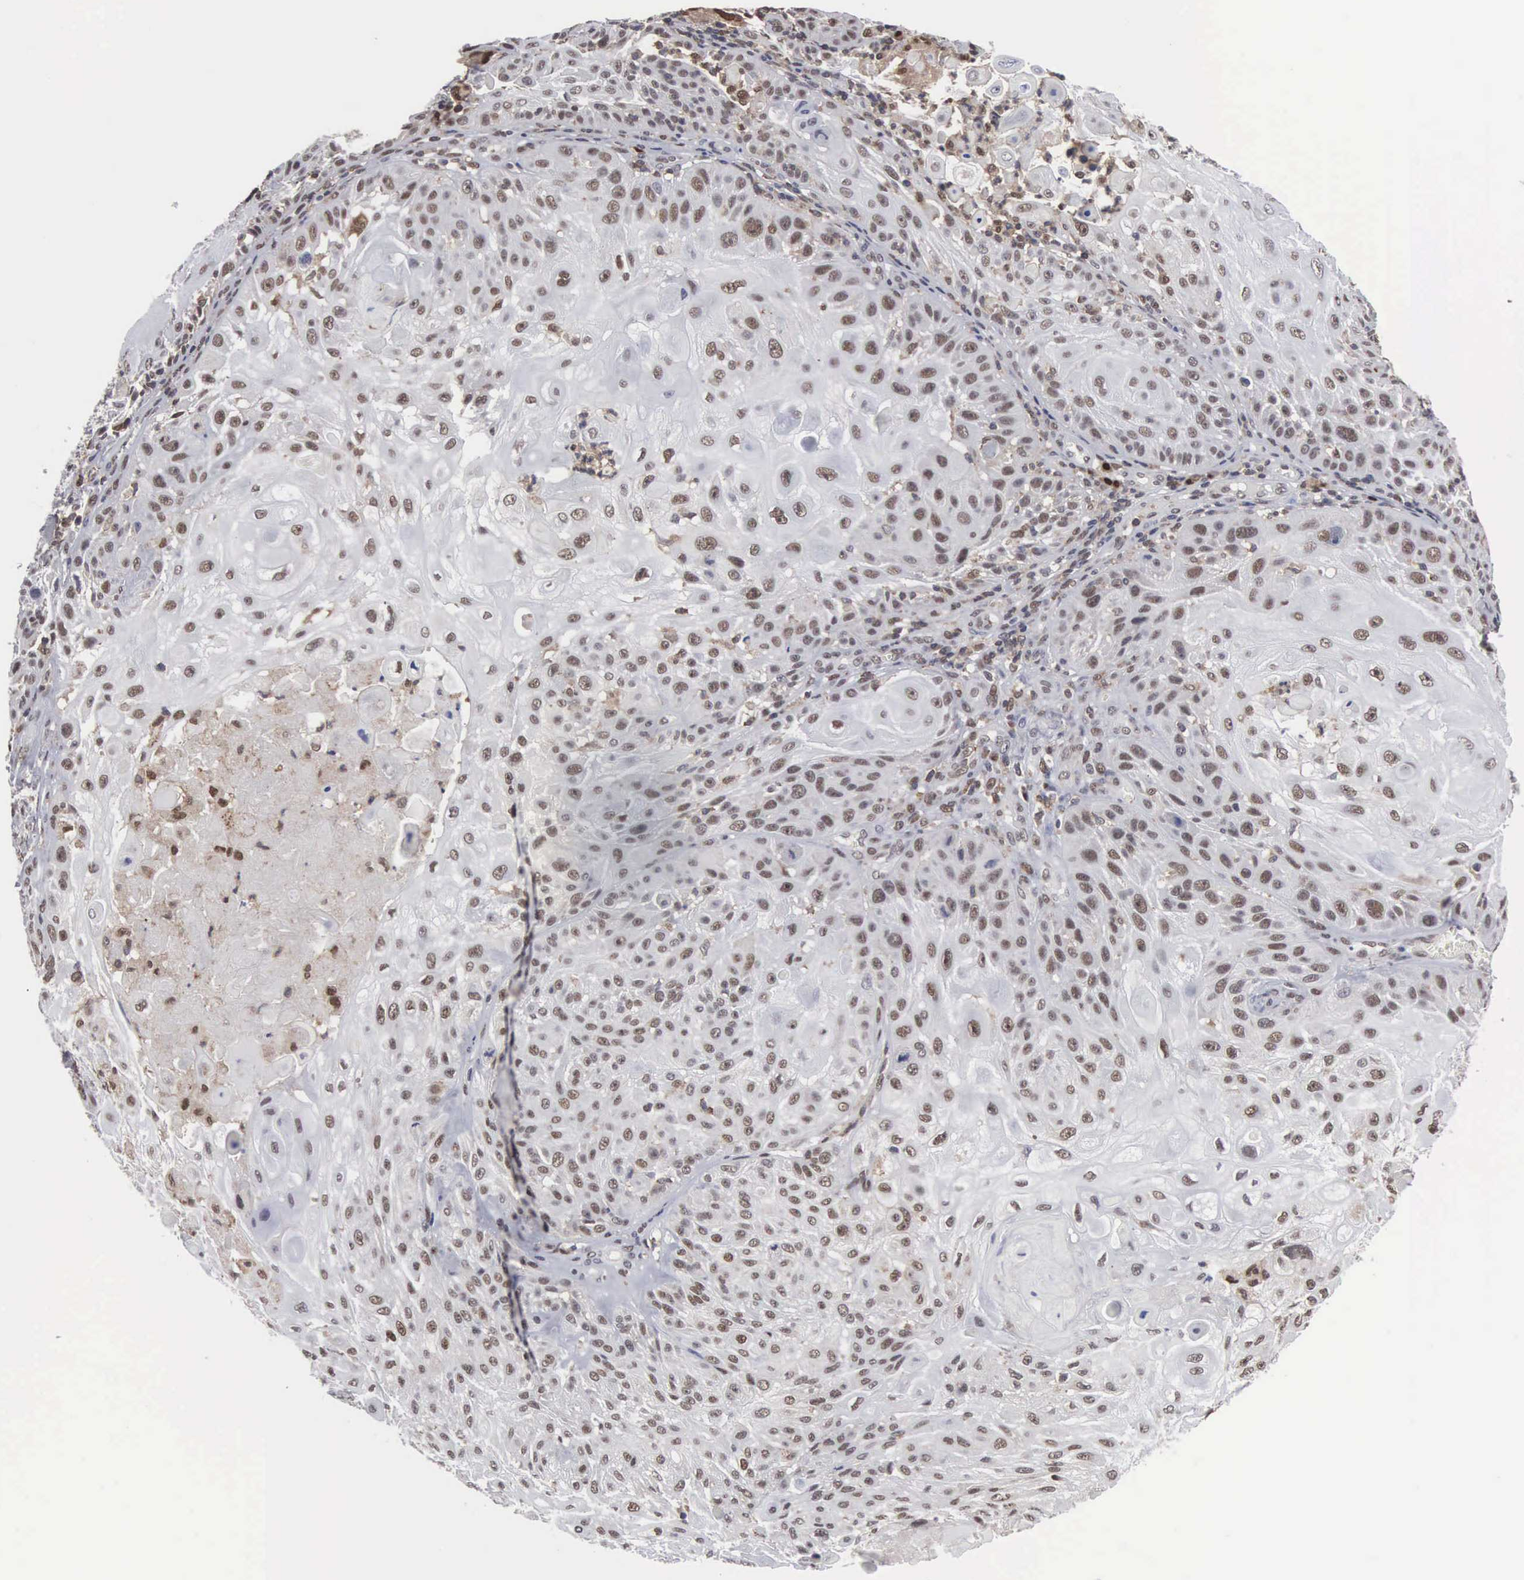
{"staining": {"intensity": "weak", "quantity": "25%-75%", "location": "nuclear"}, "tissue": "skin cancer", "cell_type": "Tumor cells", "image_type": "cancer", "snomed": [{"axis": "morphology", "description": "Squamous cell carcinoma, NOS"}, {"axis": "topography", "description": "Skin"}], "caption": "The photomicrograph shows immunohistochemical staining of skin cancer. There is weak nuclear expression is seen in about 25%-75% of tumor cells. The staining is performed using DAB brown chromogen to label protein expression. The nuclei are counter-stained blue using hematoxylin.", "gene": "TRMT5", "patient": {"sex": "female", "age": 89}}